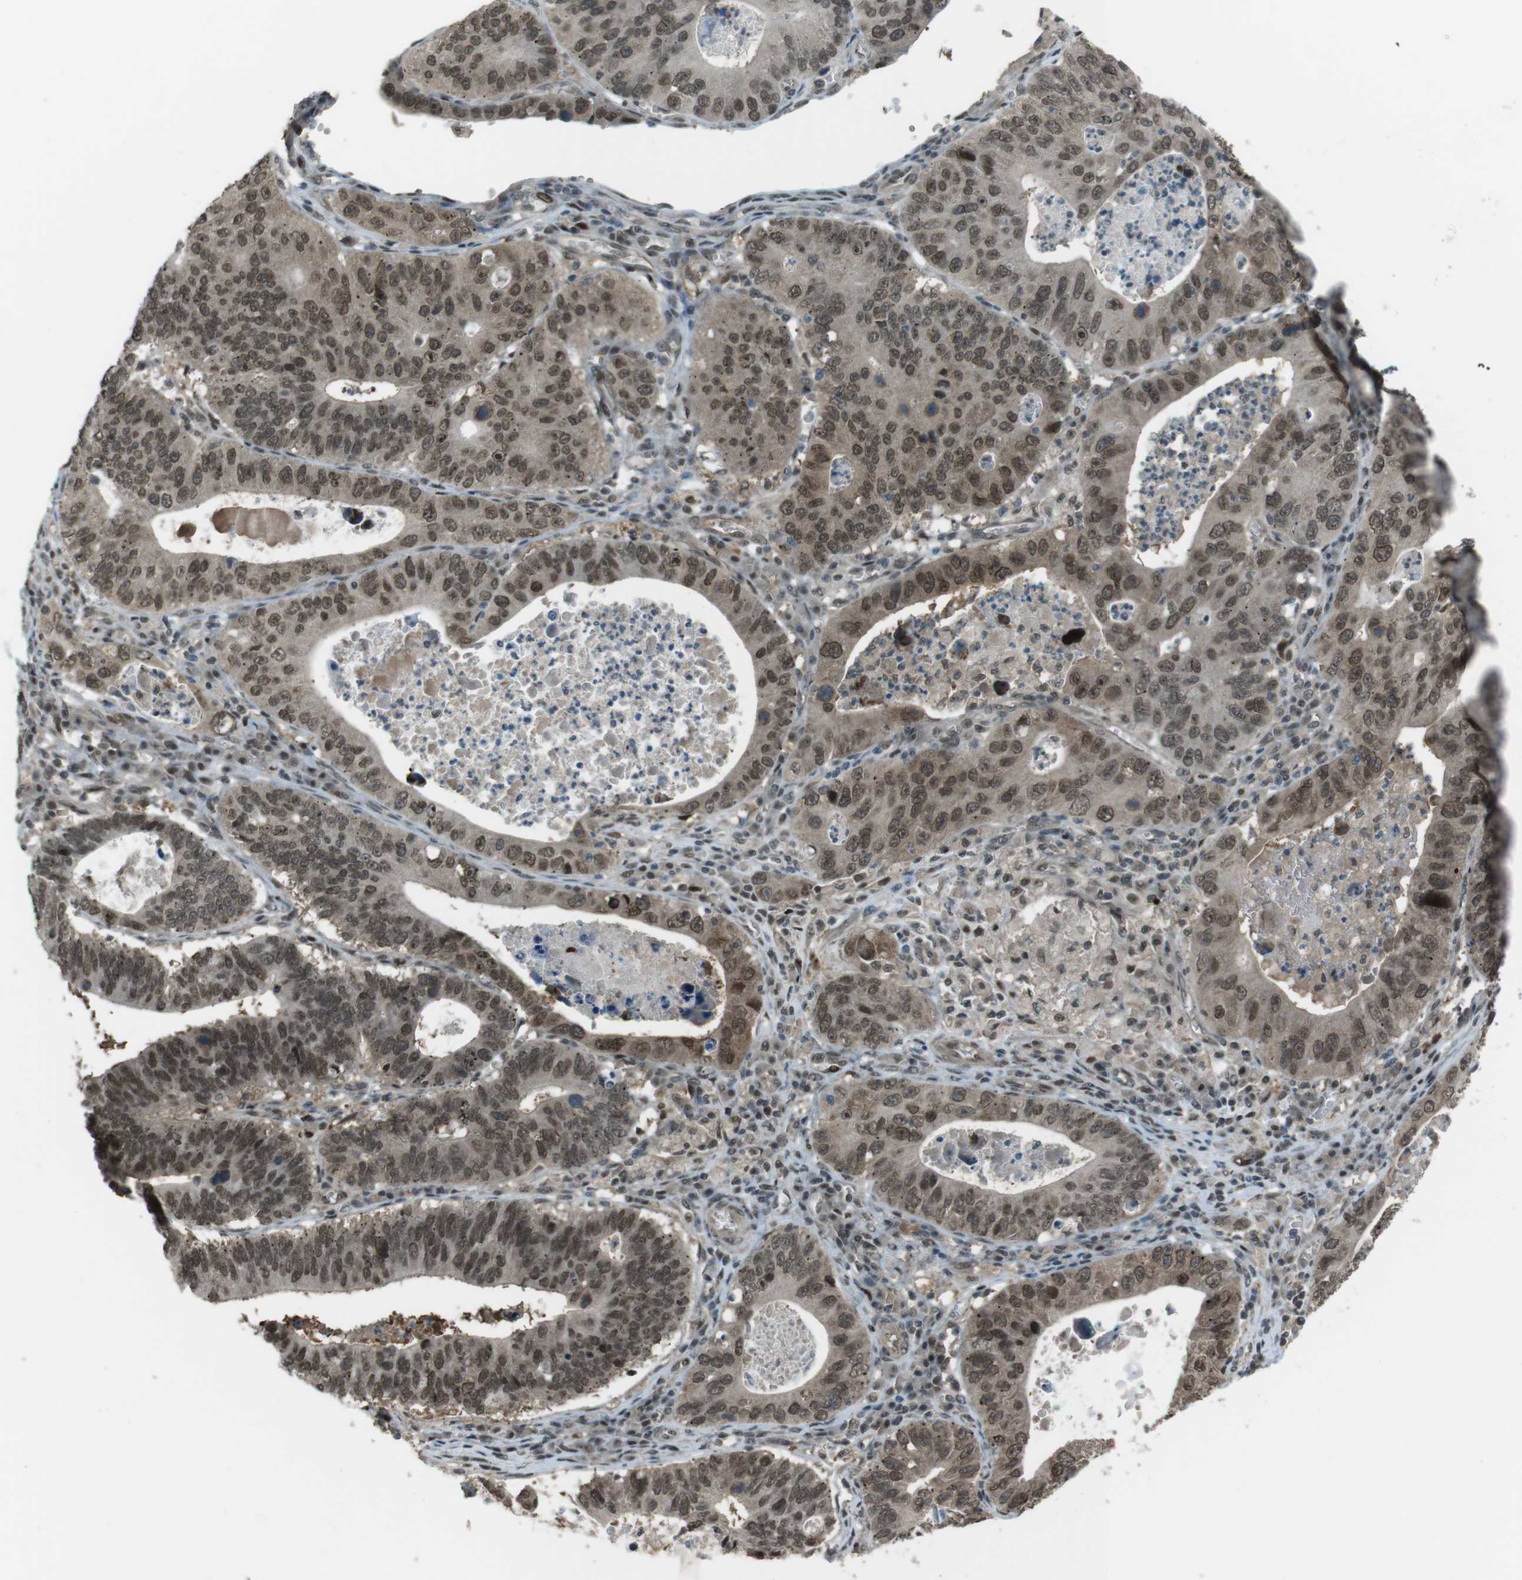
{"staining": {"intensity": "moderate", "quantity": ">75%", "location": "cytoplasmic/membranous,nuclear"}, "tissue": "stomach cancer", "cell_type": "Tumor cells", "image_type": "cancer", "snomed": [{"axis": "morphology", "description": "Adenocarcinoma, NOS"}, {"axis": "topography", "description": "Stomach"}], "caption": "Protein staining of stomach cancer tissue reveals moderate cytoplasmic/membranous and nuclear positivity in about >75% of tumor cells. The staining was performed using DAB (3,3'-diaminobenzidine) to visualize the protein expression in brown, while the nuclei were stained in blue with hematoxylin (Magnification: 20x).", "gene": "SLITRK5", "patient": {"sex": "male", "age": 59}}